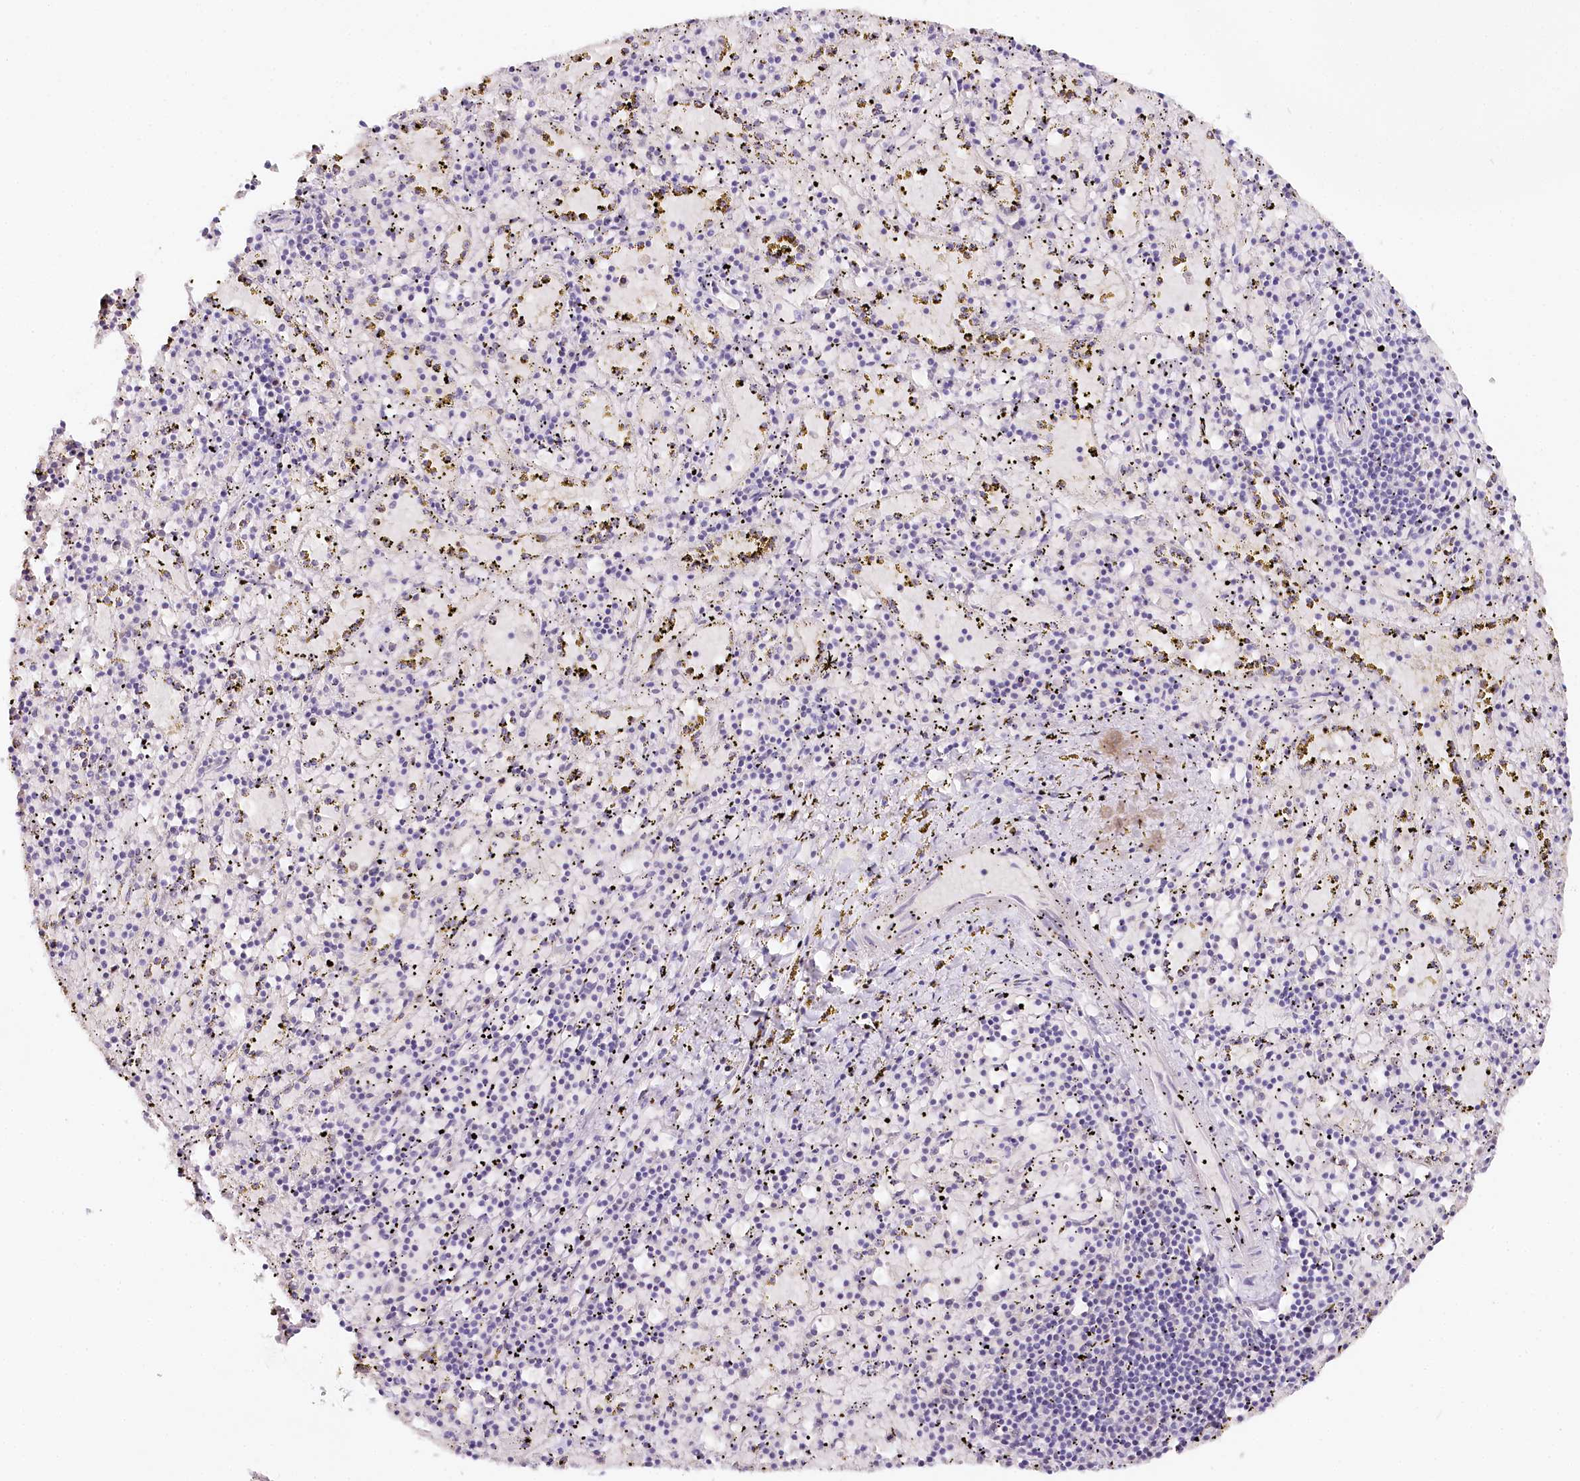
{"staining": {"intensity": "negative", "quantity": "none", "location": "none"}, "tissue": "spleen", "cell_type": "Cells in red pulp", "image_type": "normal", "snomed": [{"axis": "morphology", "description": "Normal tissue, NOS"}, {"axis": "topography", "description": "Spleen"}], "caption": "An image of spleen stained for a protein displays no brown staining in cells in red pulp. (DAB immunohistochemistry (IHC) visualized using brightfield microscopy, high magnification).", "gene": "TP53", "patient": {"sex": "male", "age": 11}}